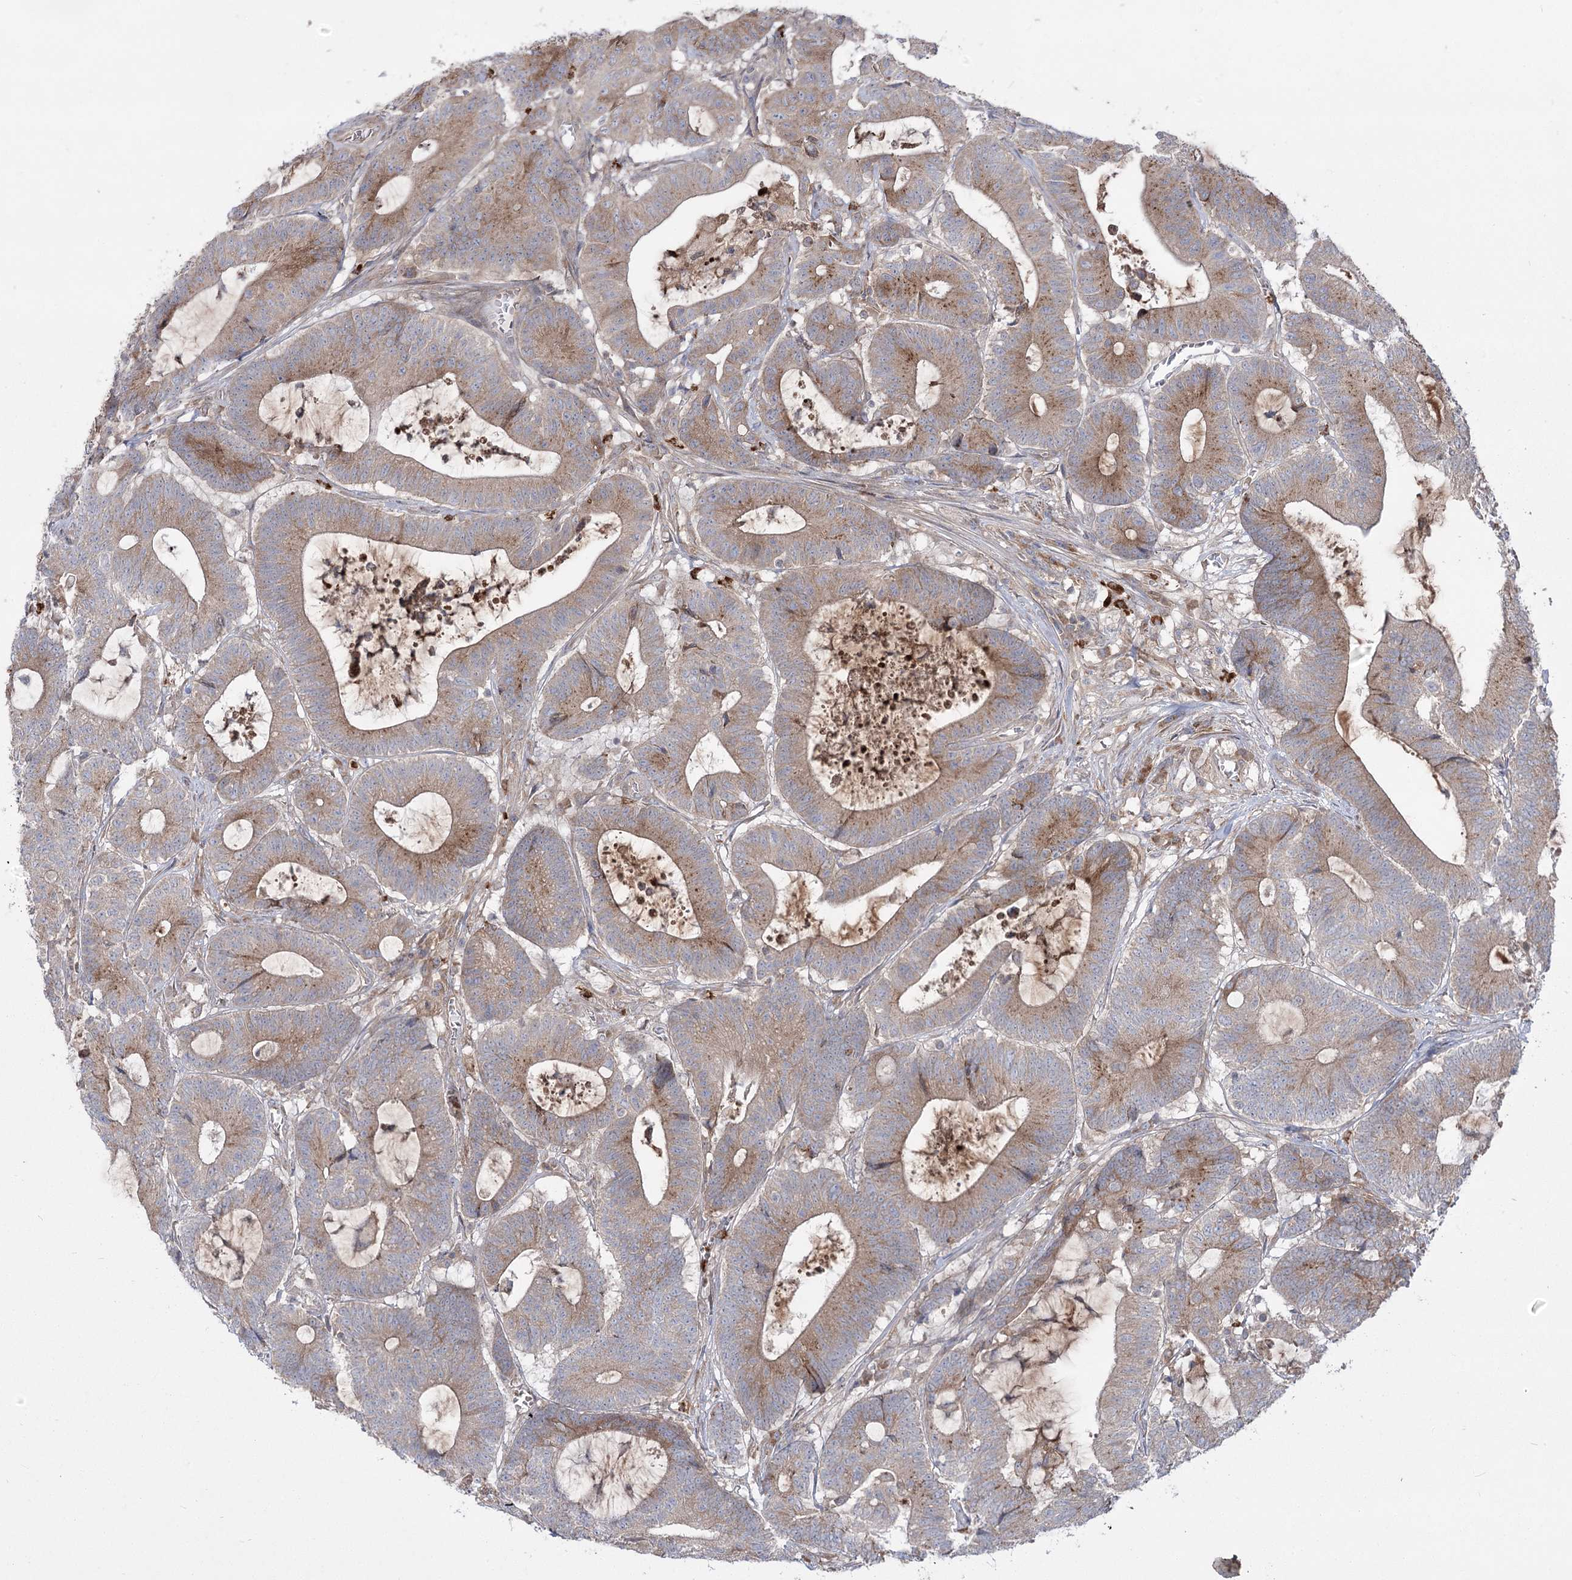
{"staining": {"intensity": "moderate", "quantity": ">75%", "location": "cytoplasmic/membranous"}, "tissue": "colorectal cancer", "cell_type": "Tumor cells", "image_type": "cancer", "snomed": [{"axis": "morphology", "description": "Adenocarcinoma, NOS"}, {"axis": "topography", "description": "Colon"}], "caption": "Adenocarcinoma (colorectal) was stained to show a protein in brown. There is medium levels of moderate cytoplasmic/membranous staining in about >75% of tumor cells. Nuclei are stained in blue.", "gene": "PLEKHA5", "patient": {"sex": "female", "age": 84}}